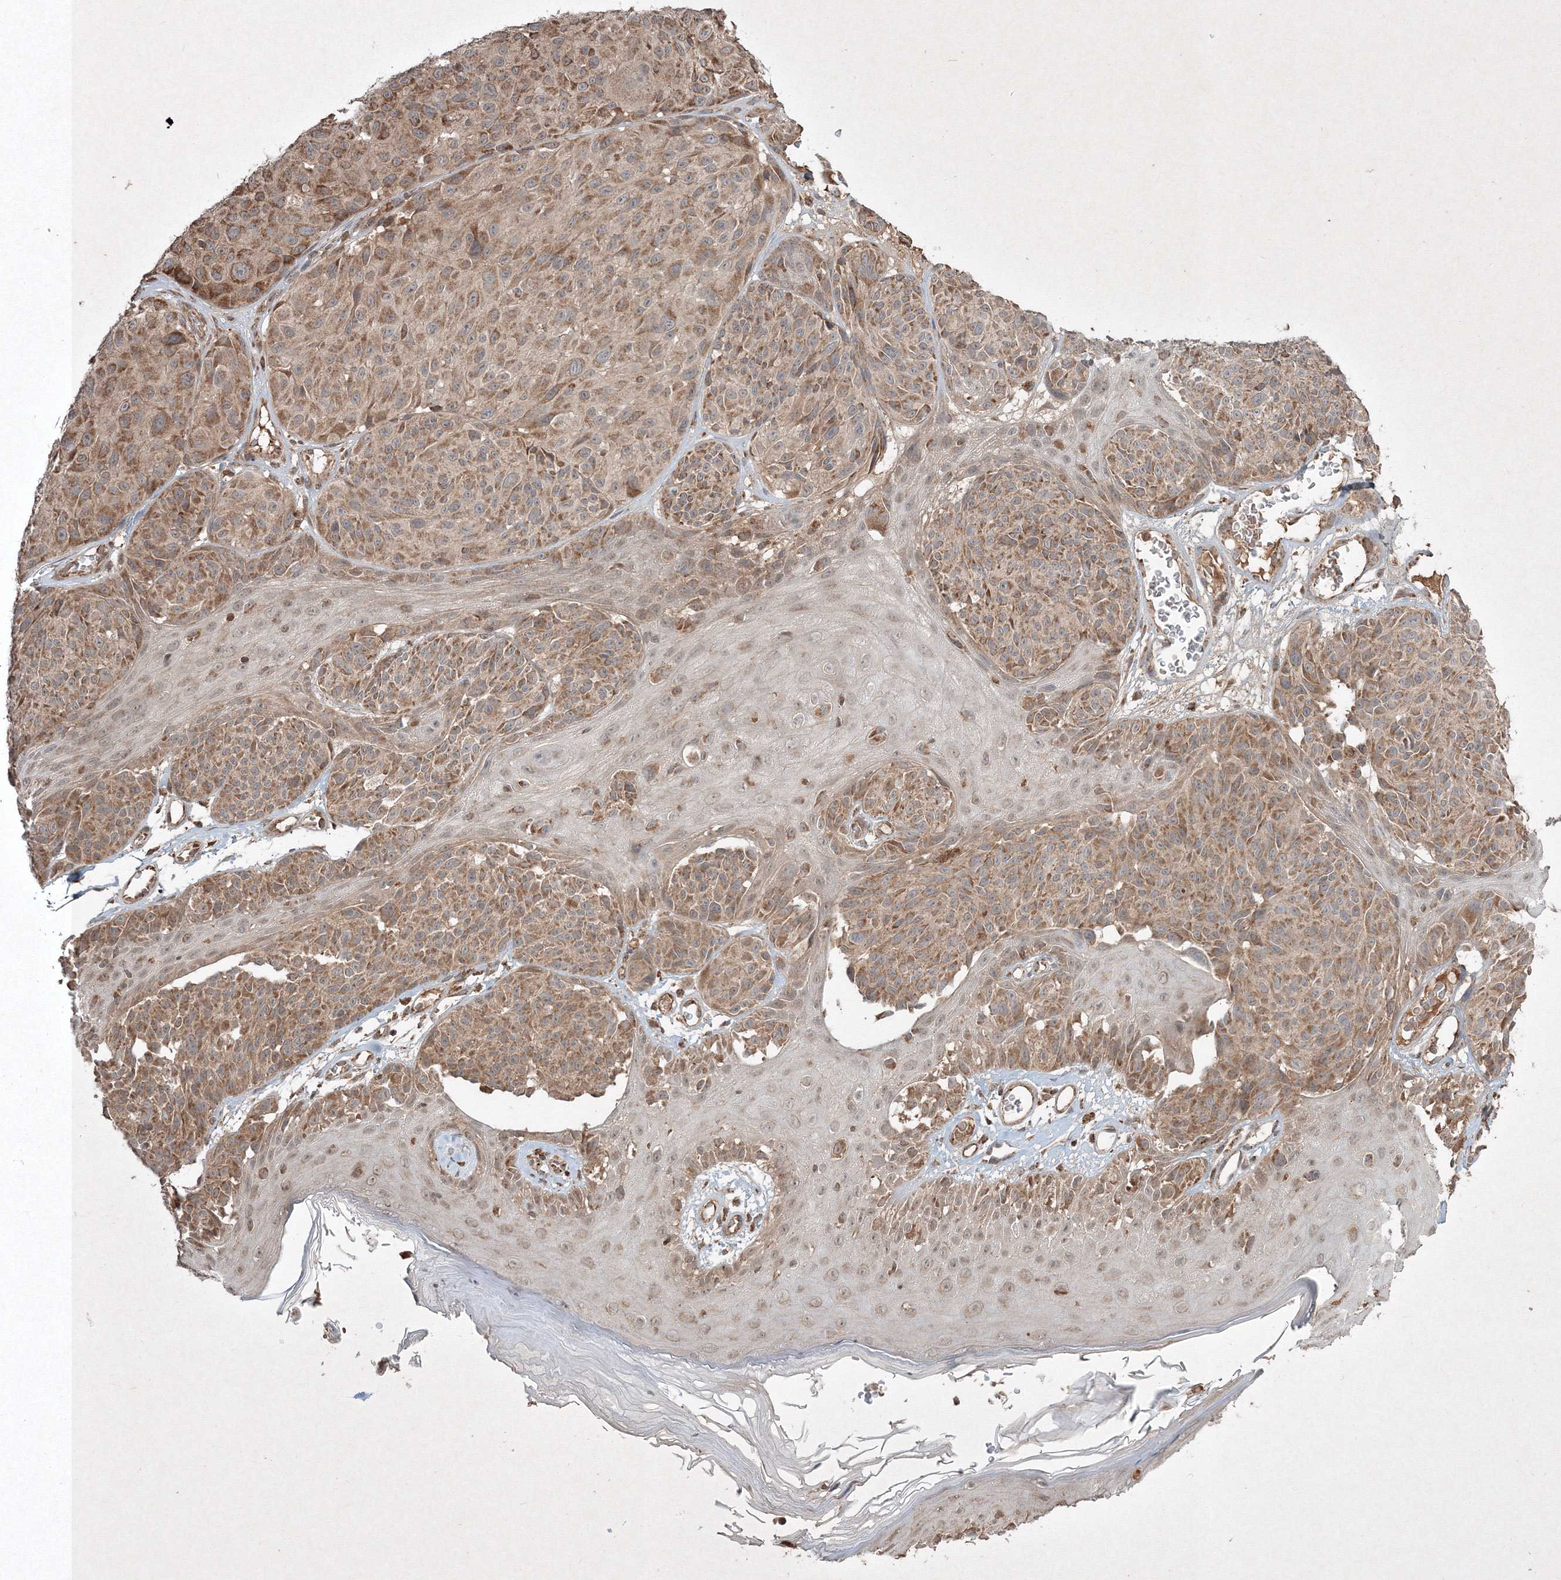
{"staining": {"intensity": "moderate", "quantity": ">75%", "location": "cytoplasmic/membranous"}, "tissue": "melanoma", "cell_type": "Tumor cells", "image_type": "cancer", "snomed": [{"axis": "morphology", "description": "Malignant melanoma, NOS"}, {"axis": "topography", "description": "Skin"}], "caption": "IHC (DAB (3,3'-diaminobenzidine)) staining of malignant melanoma demonstrates moderate cytoplasmic/membranous protein positivity in approximately >75% of tumor cells.", "gene": "PLTP", "patient": {"sex": "male", "age": 83}}